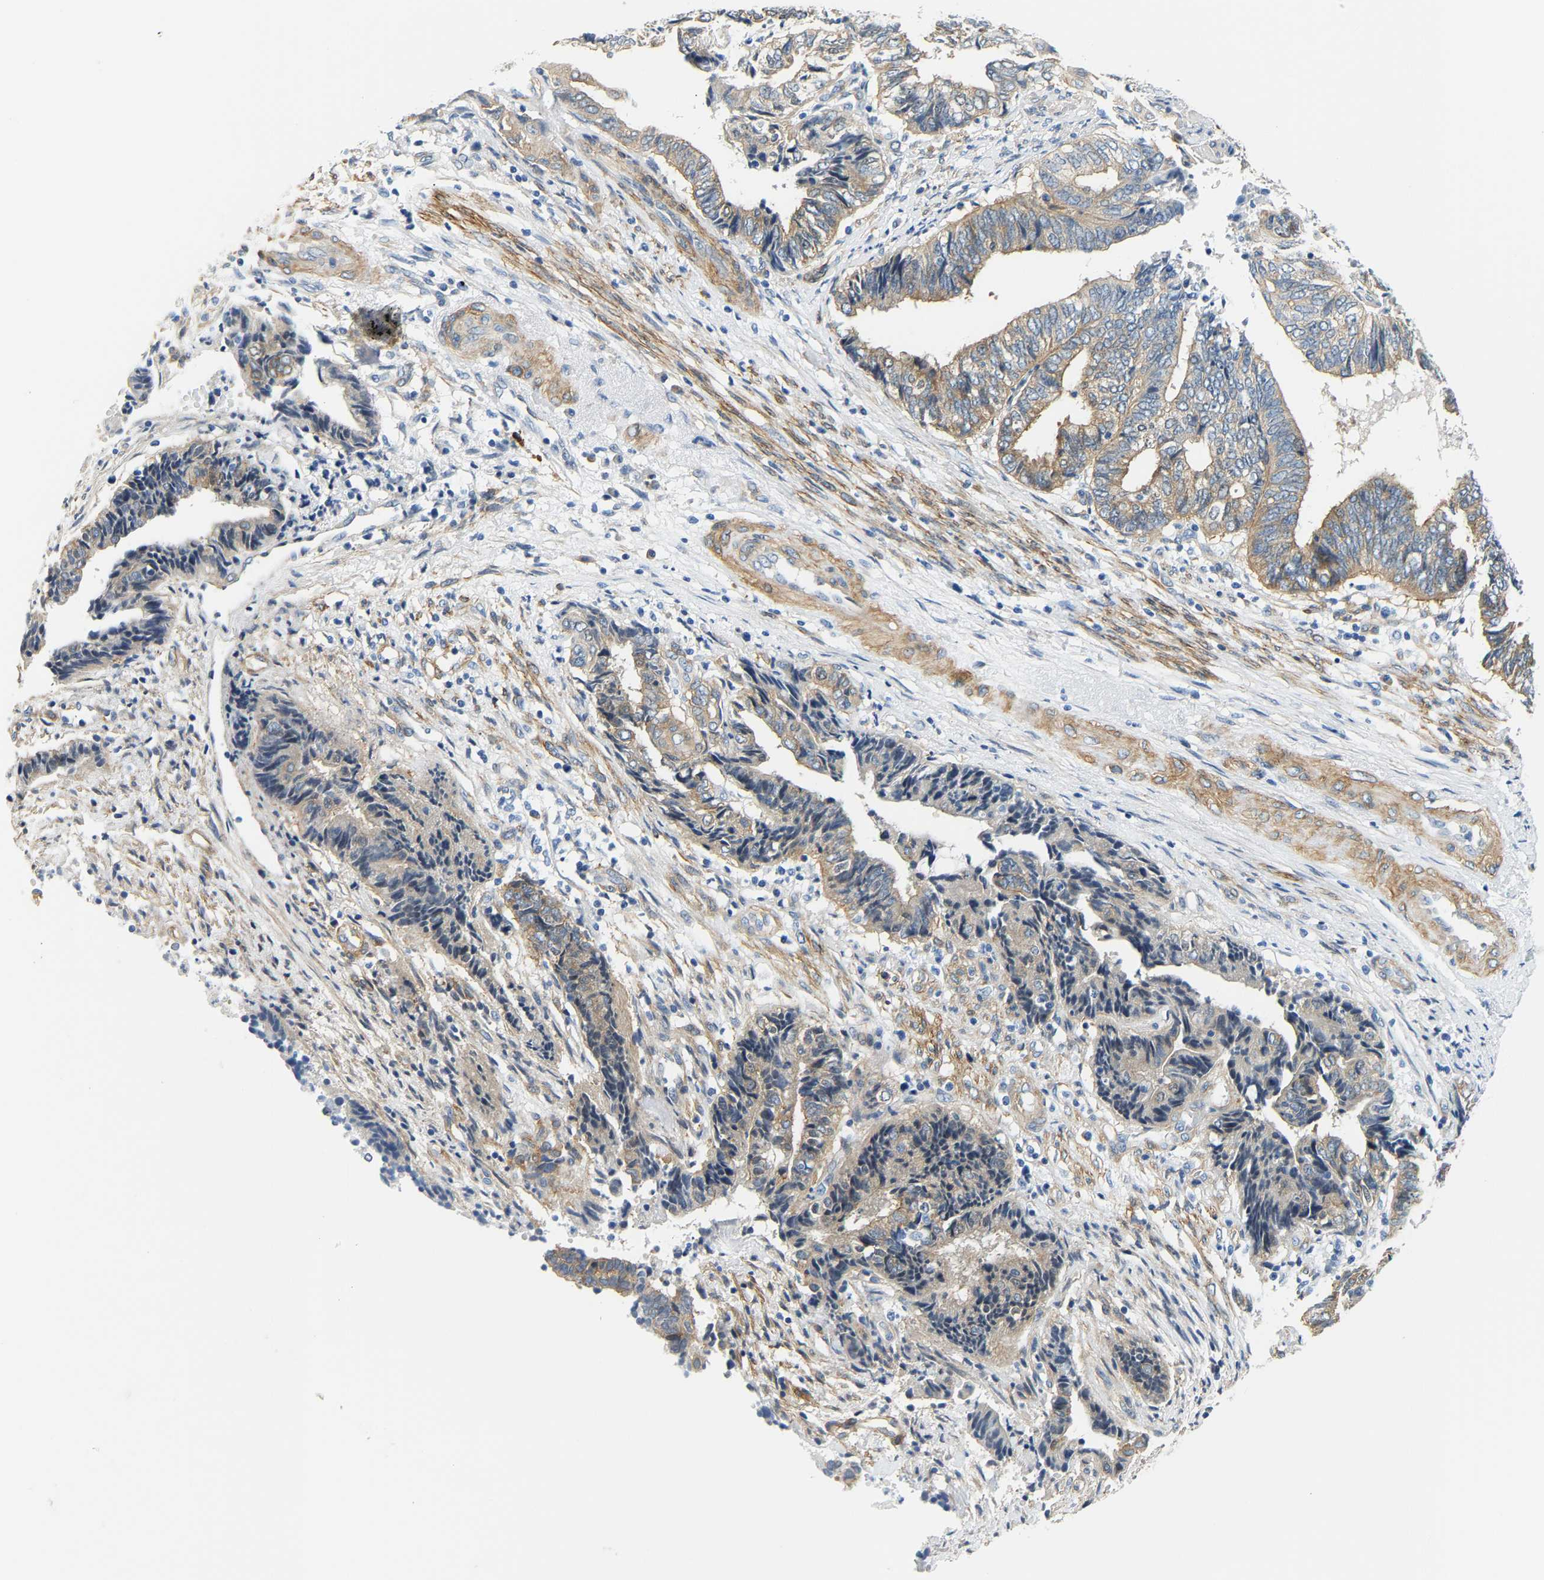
{"staining": {"intensity": "weak", "quantity": "<25%", "location": "cytoplasmic/membranous"}, "tissue": "endometrial cancer", "cell_type": "Tumor cells", "image_type": "cancer", "snomed": [{"axis": "morphology", "description": "Adenocarcinoma, NOS"}, {"axis": "topography", "description": "Uterus"}, {"axis": "topography", "description": "Endometrium"}], "caption": "There is no significant staining in tumor cells of endometrial cancer.", "gene": "PAWR", "patient": {"sex": "female", "age": 70}}